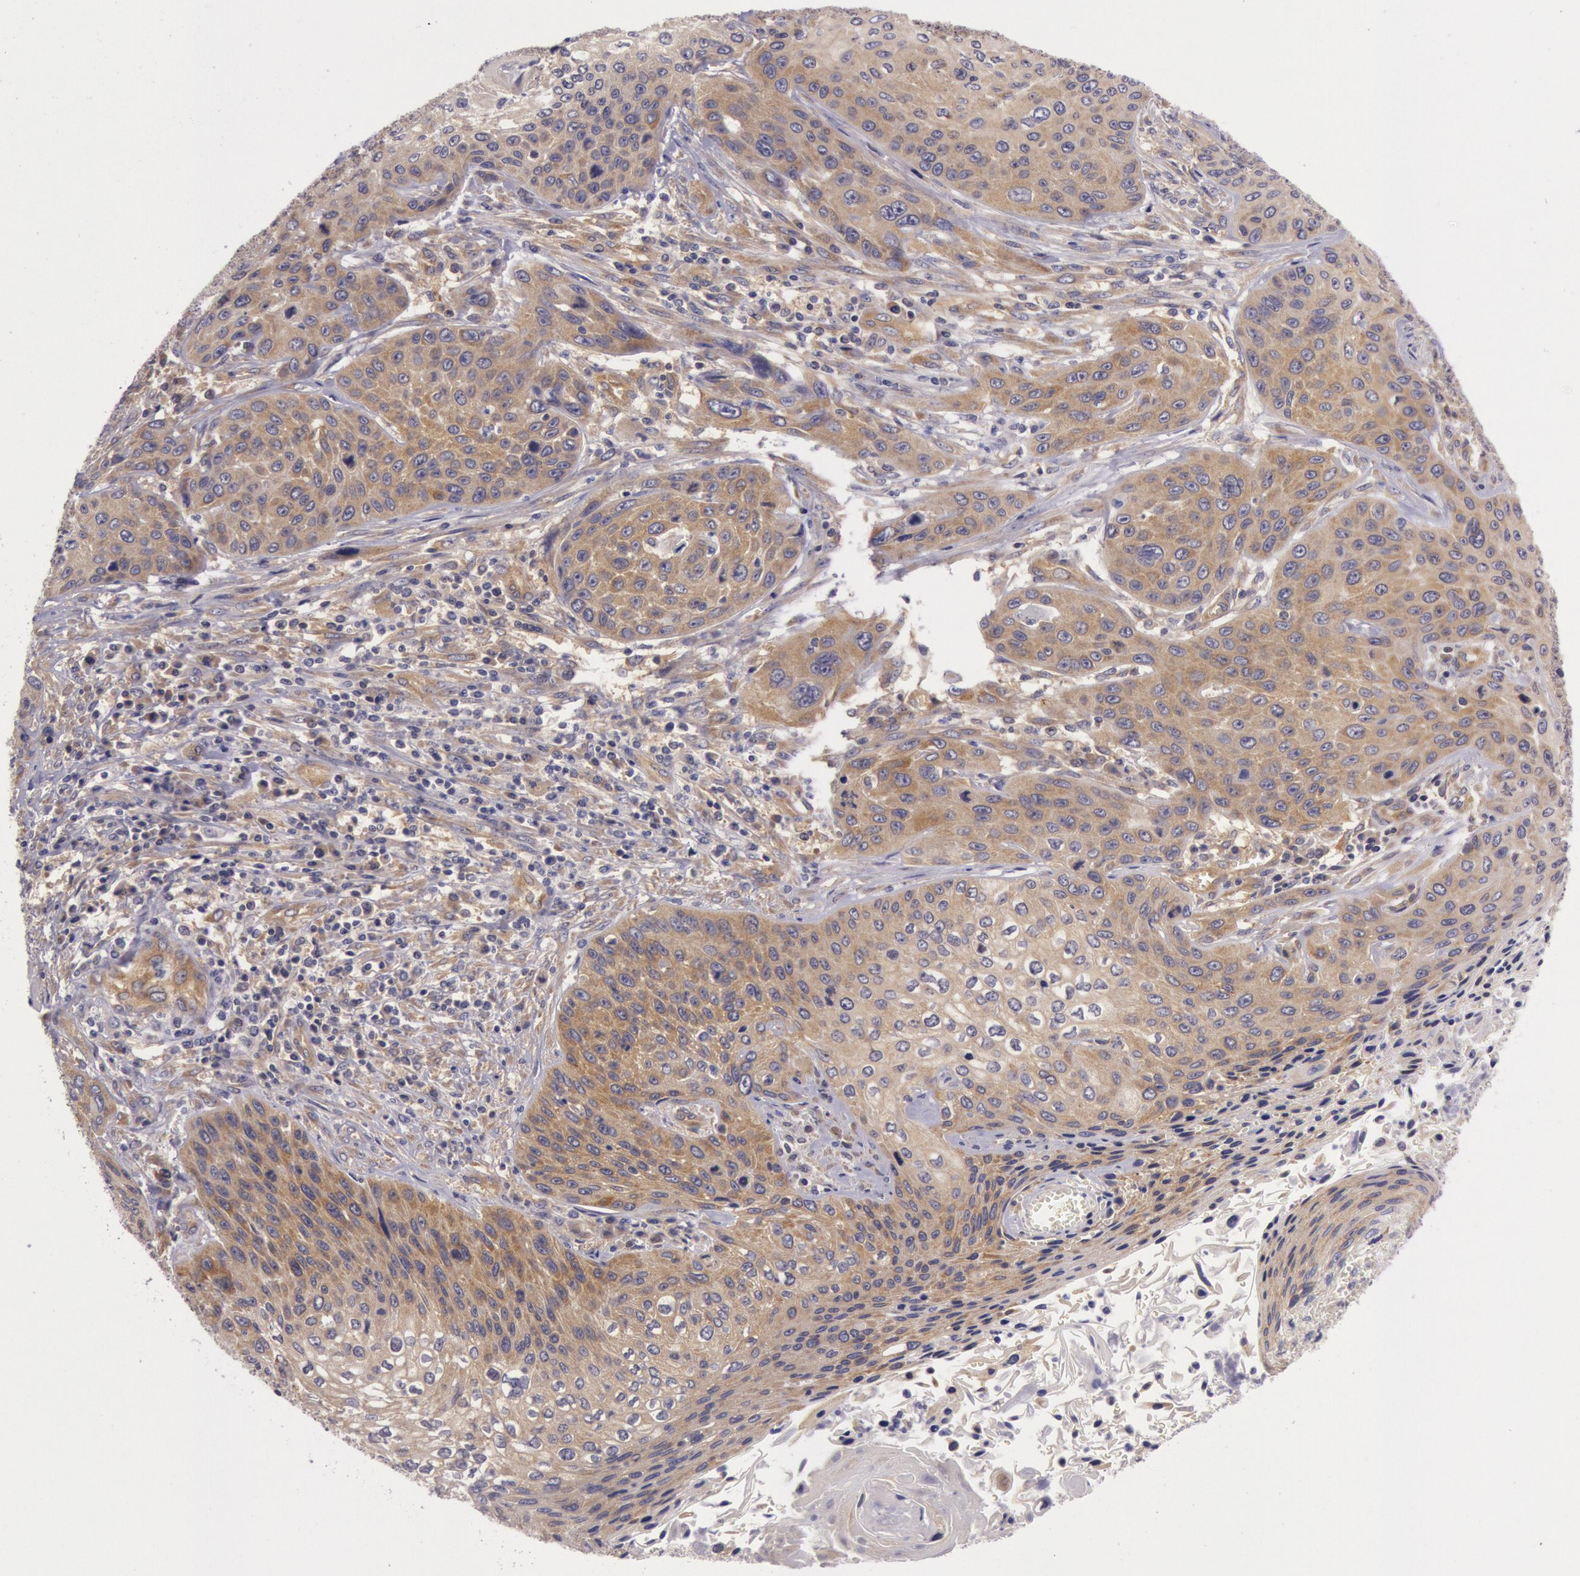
{"staining": {"intensity": "weak", "quantity": ">75%", "location": "cytoplasmic/membranous"}, "tissue": "cervical cancer", "cell_type": "Tumor cells", "image_type": "cancer", "snomed": [{"axis": "morphology", "description": "Squamous cell carcinoma, NOS"}, {"axis": "topography", "description": "Cervix"}], "caption": "Cervical squamous cell carcinoma stained for a protein demonstrates weak cytoplasmic/membranous positivity in tumor cells. Nuclei are stained in blue.", "gene": "CHUK", "patient": {"sex": "female", "age": 32}}